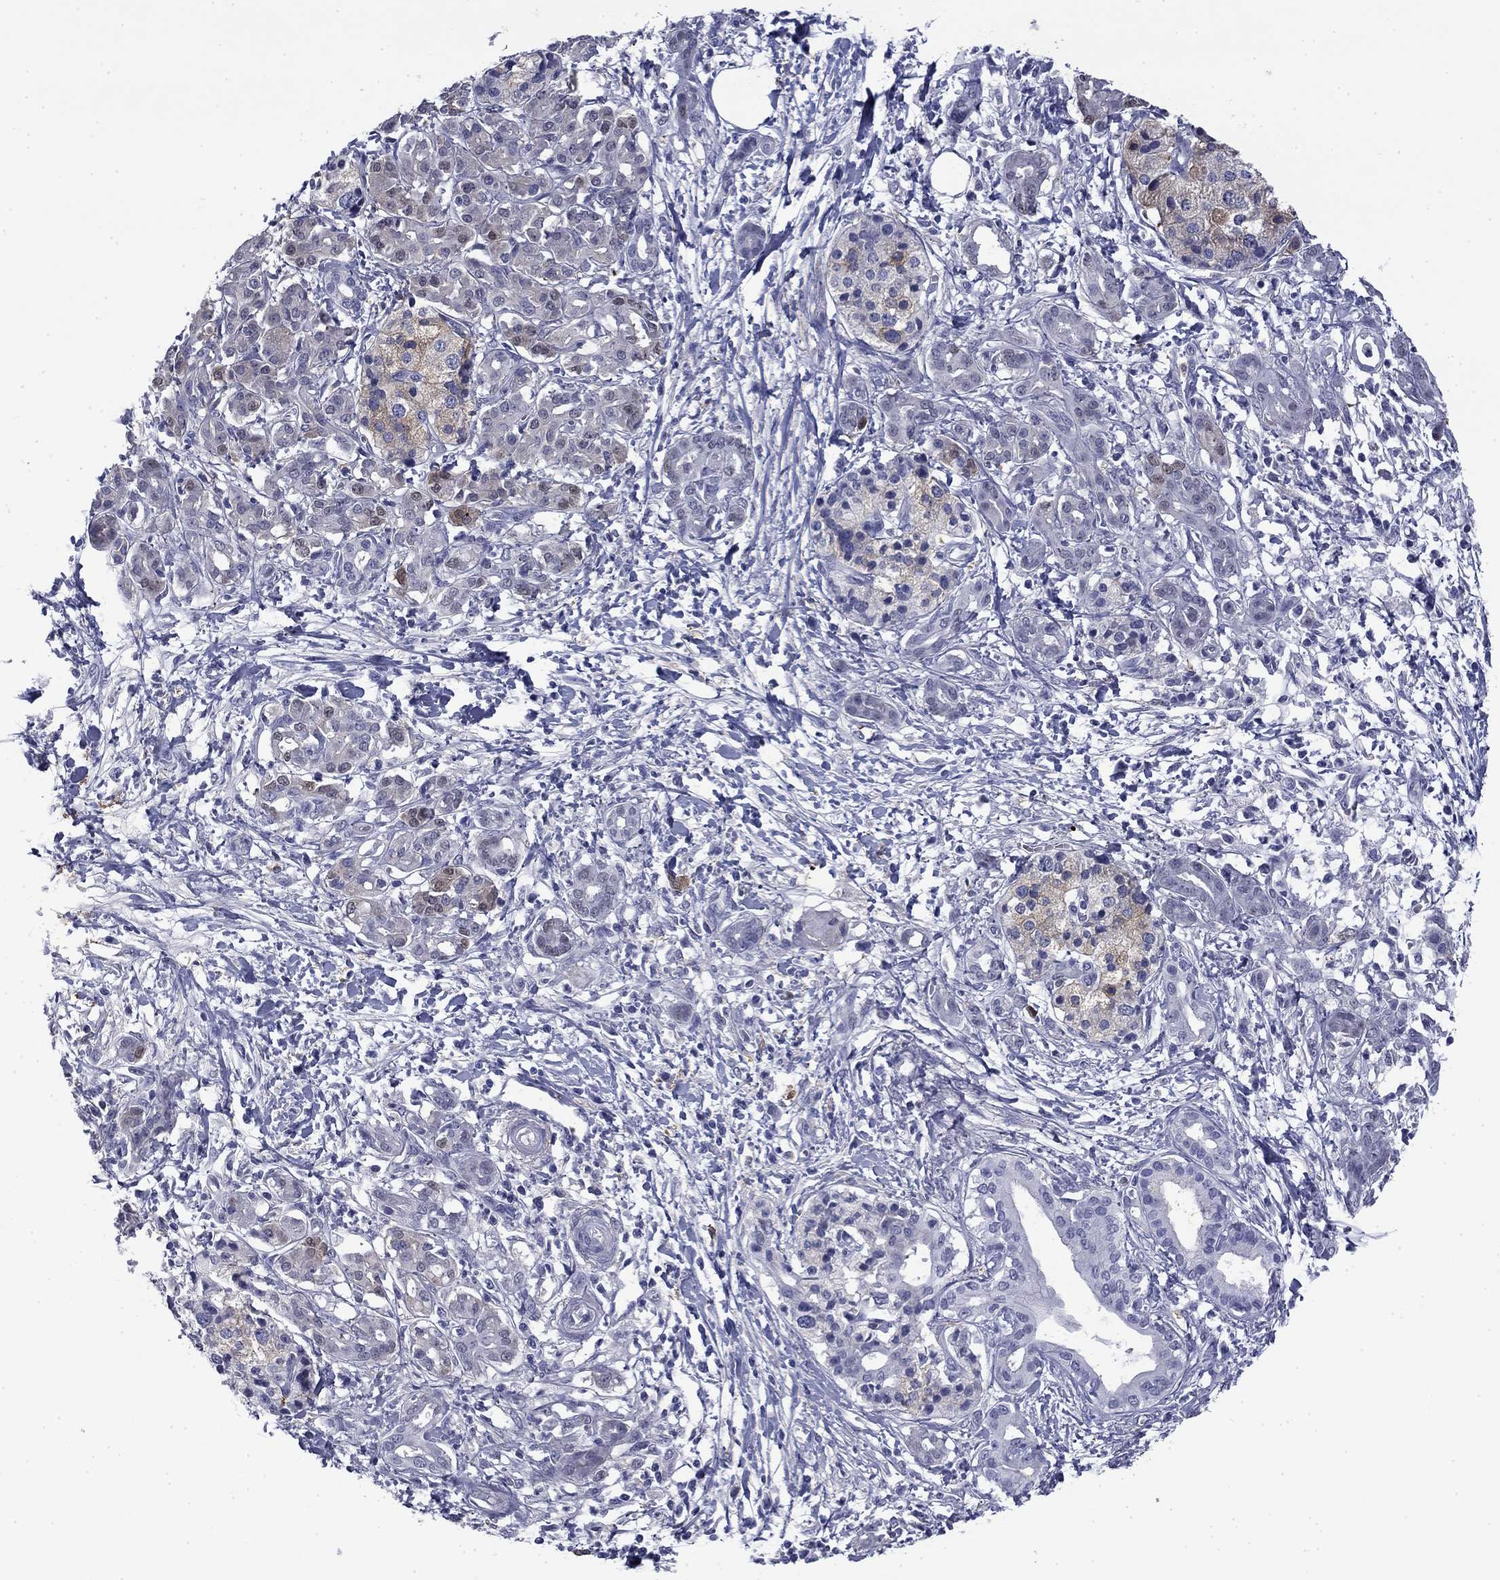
{"staining": {"intensity": "negative", "quantity": "none", "location": "none"}, "tissue": "pancreatic cancer", "cell_type": "Tumor cells", "image_type": "cancer", "snomed": [{"axis": "morphology", "description": "Adenocarcinoma, NOS"}, {"axis": "topography", "description": "Pancreas"}], "caption": "A high-resolution histopathology image shows immunohistochemistry staining of pancreatic cancer, which exhibits no significant expression in tumor cells.", "gene": "BCL2L14", "patient": {"sex": "male", "age": 72}}